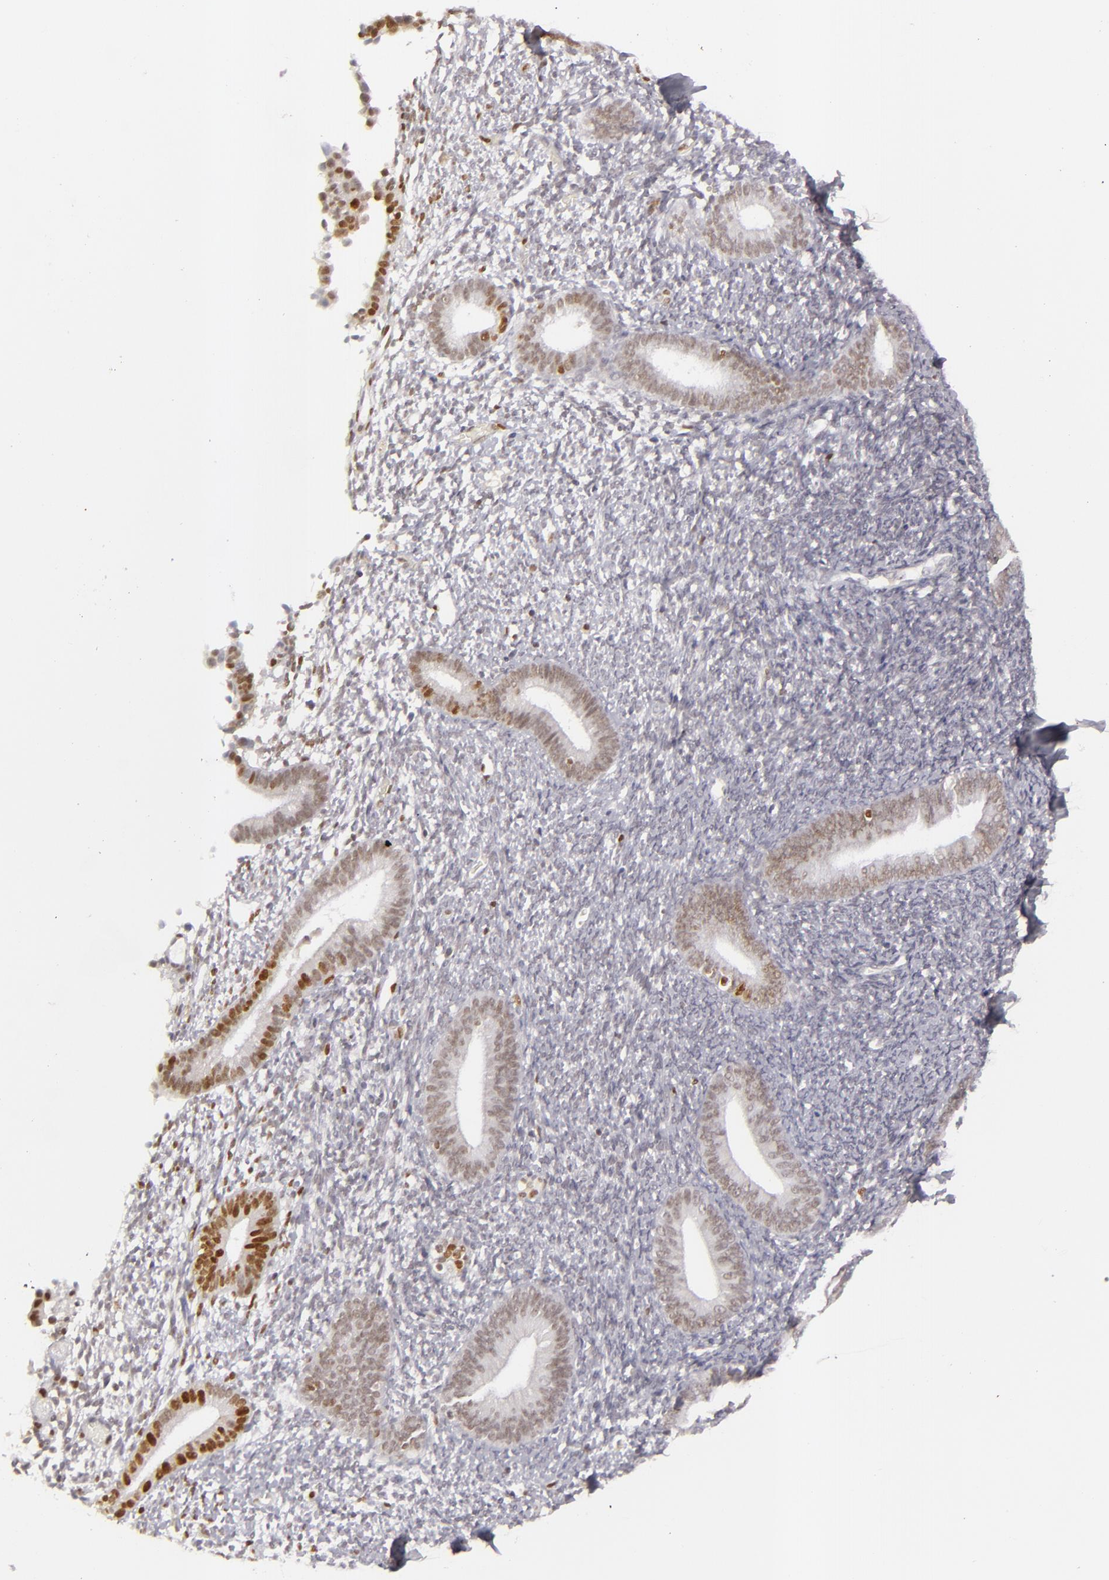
{"staining": {"intensity": "negative", "quantity": "none", "location": "none"}, "tissue": "endometrium", "cell_type": "Cells in endometrial stroma", "image_type": "normal", "snomed": [{"axis": "morphology", "description": "Normal tissue, NOS"}, {"axis": "topography", "description": "Smooth muscle"}, {"axis": "topography", "description": "Endometrium"}], "caption": "Human endometrium stained for a protein using IHC shows no expression in cells in endometrial stroma.", "gene": "FEN1", "patient": {"sex": "female", "age": 57}}